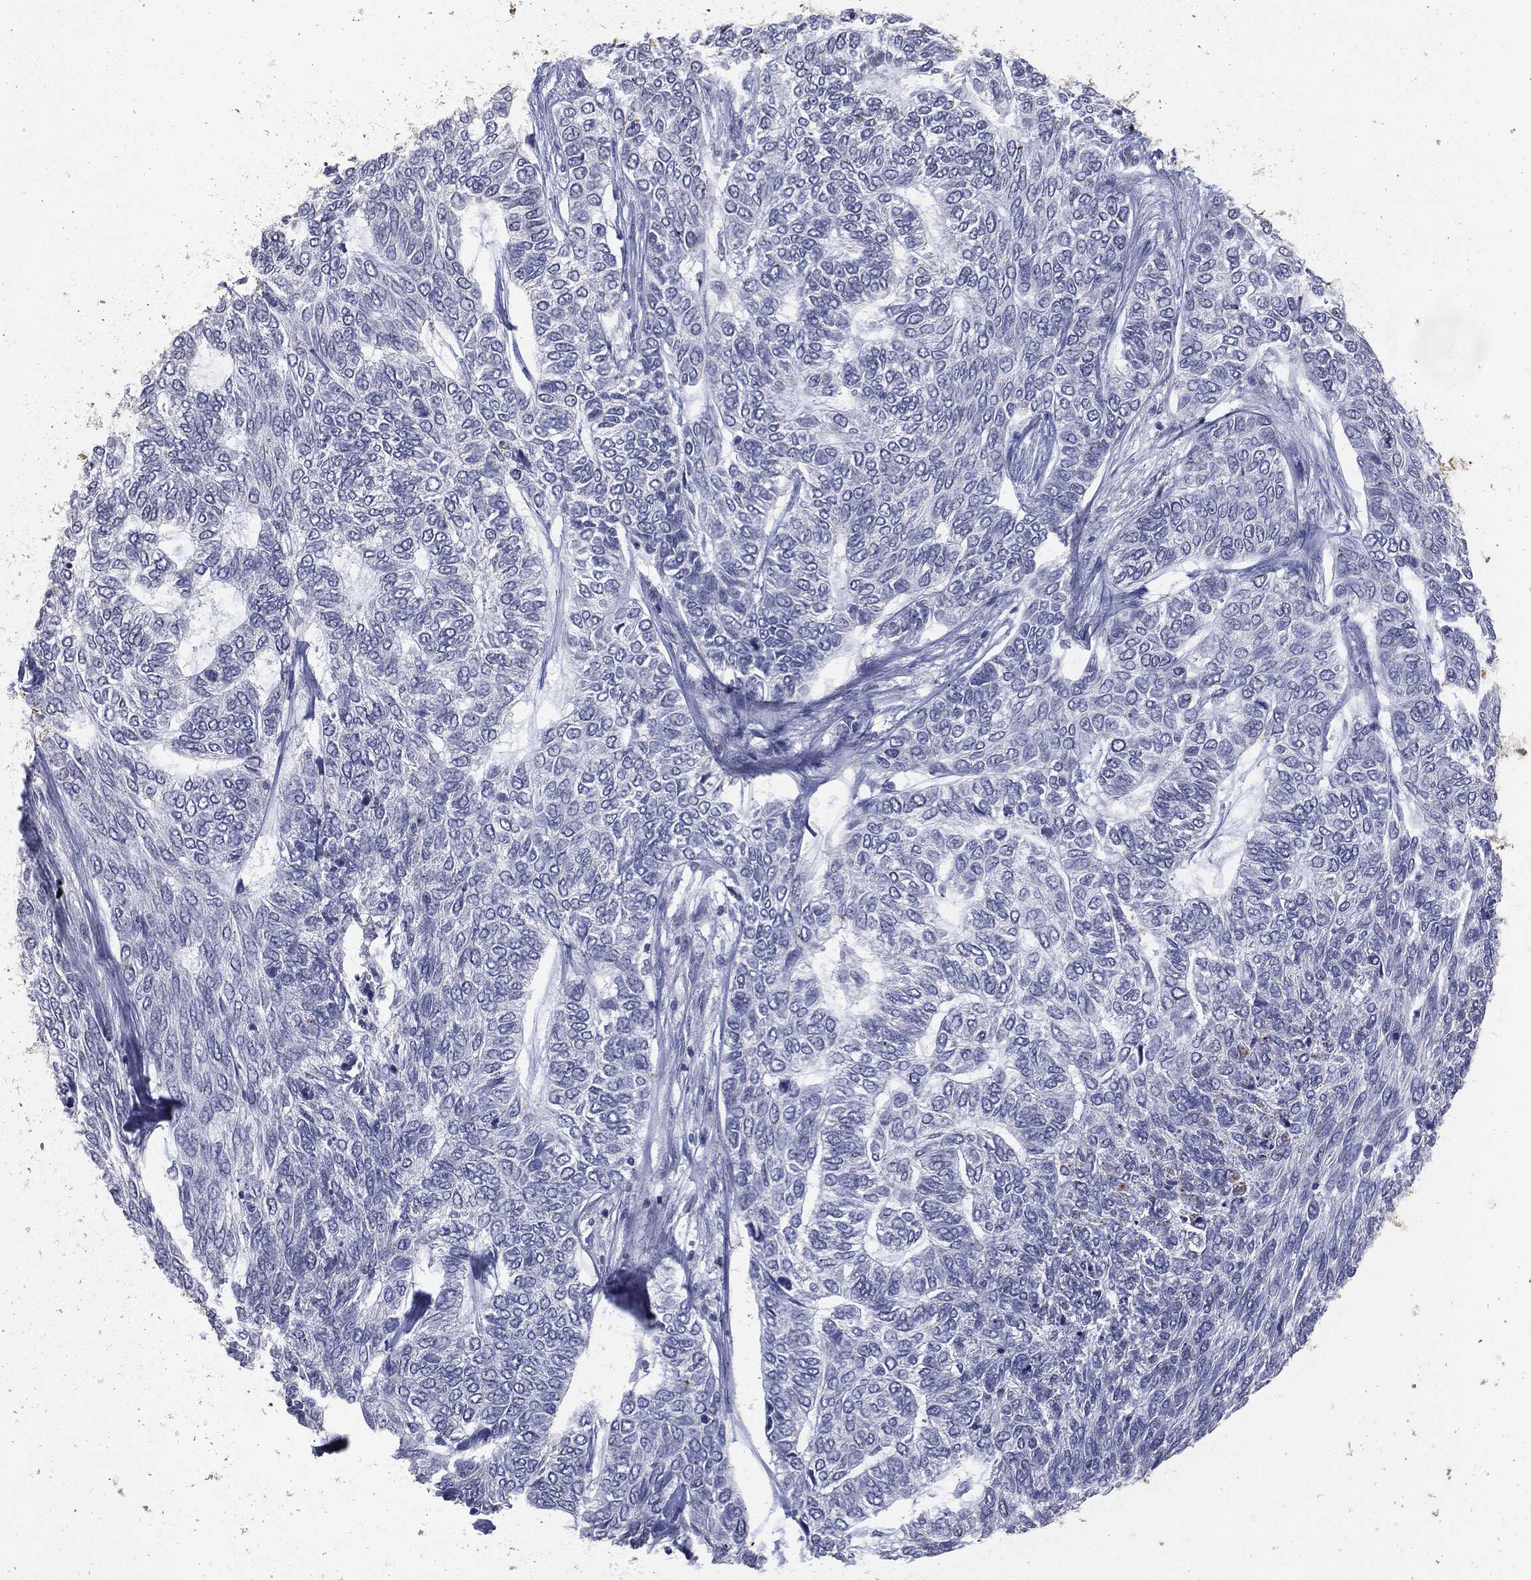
{"staining": {"intensity": "negative", "quantity": "none", "location": "none"}, "tissue": "skin cancer", "cell_type": "Tumor cells", "image_type": "cancer", "snomed": [{"axis": "morphology", "description": "Basal cell carcinoma"}, {"axis": "topography", "description": "Skin"}], "caption": "This is an immunohistochemistry (IHC) histopathology image of human skin cancer. There is no staining in tumor cells.", "gene": "MUC1", "patient": {"sex": "female", "age": 65}}